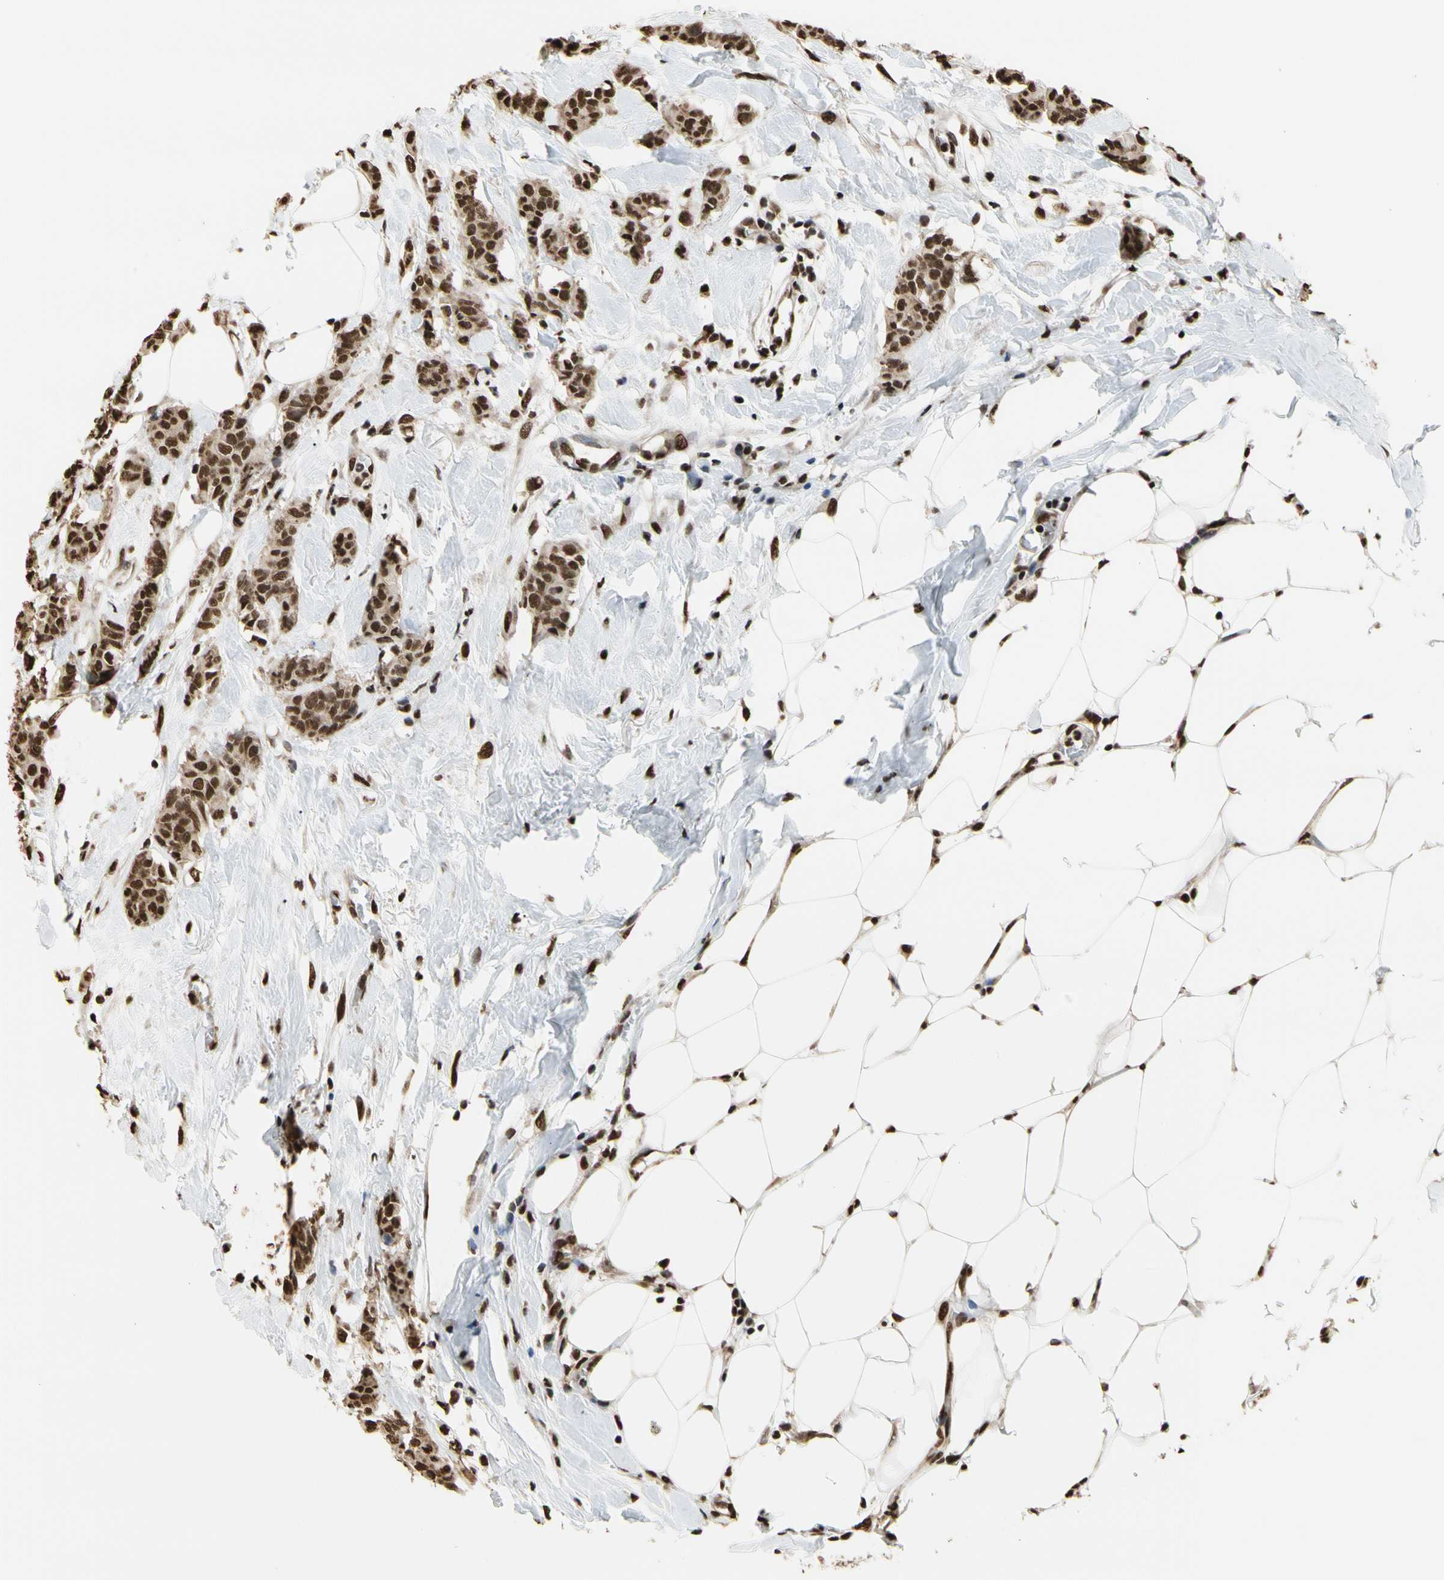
{"staining": {"intensity": "strong", "quantity": ">75%", "location": "nuclear"}, "tissue": "breast cancer", "cell_type": "Tumor cells", "image_type": "cancer", "snomed": [{"axis": "morphology", "description": "Normal tissue, NOS"}, {"axis": "morphology", "description": "Duct carcinoma"}, {"axis": "topography", "description": "Breast"}], "caption": "Protein expression analysis of breast cancer (infiltrating ductal carcinoma) shows strong nuclear staining in about >75% of tumor cells.", "gene": "HNRNPK", "patient": {"sex": "female", "age": 40}}